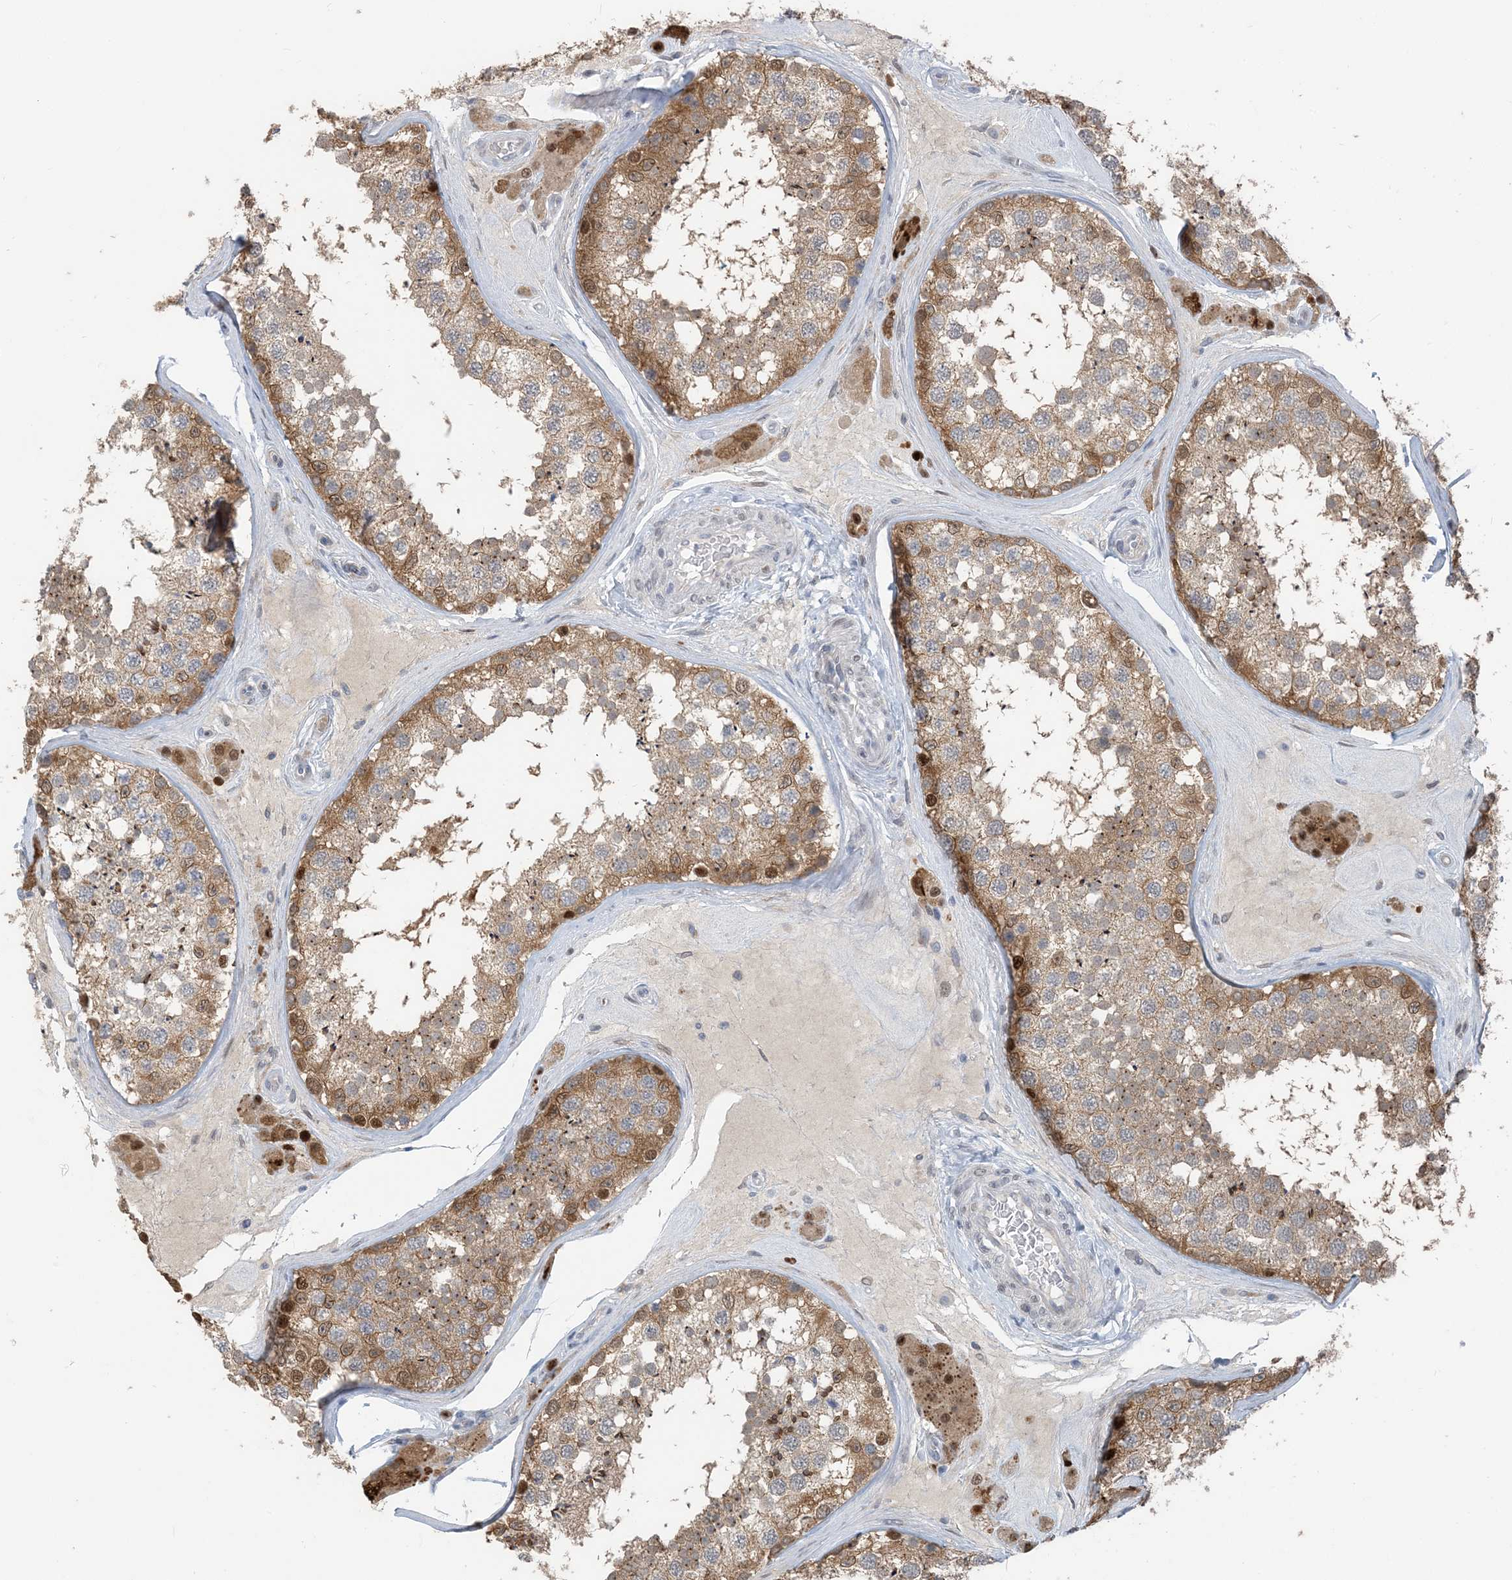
{"staining": {"intensity": "moderate", "quantity": "25%-75%", "location": "cytoplasmic/membranous,nuclear"}, "tissue": "testis", "cell_type": "Cells in seminiferous ducts", "image_type": "normal", "snomed": [{"axis": "morphology", "description": "Normal tissue, NOS"}, {"axis": "topography", "description": "Testis"}], "caption": "Testis stained with a brown dye reveals moderate cytoplasmic/membranous,nuclear positive positivity in about 25%-75% of cells in seminiferous ducts.", "gene": "ZC3H12A", "patient": {"sex": "male", "age": 46}}